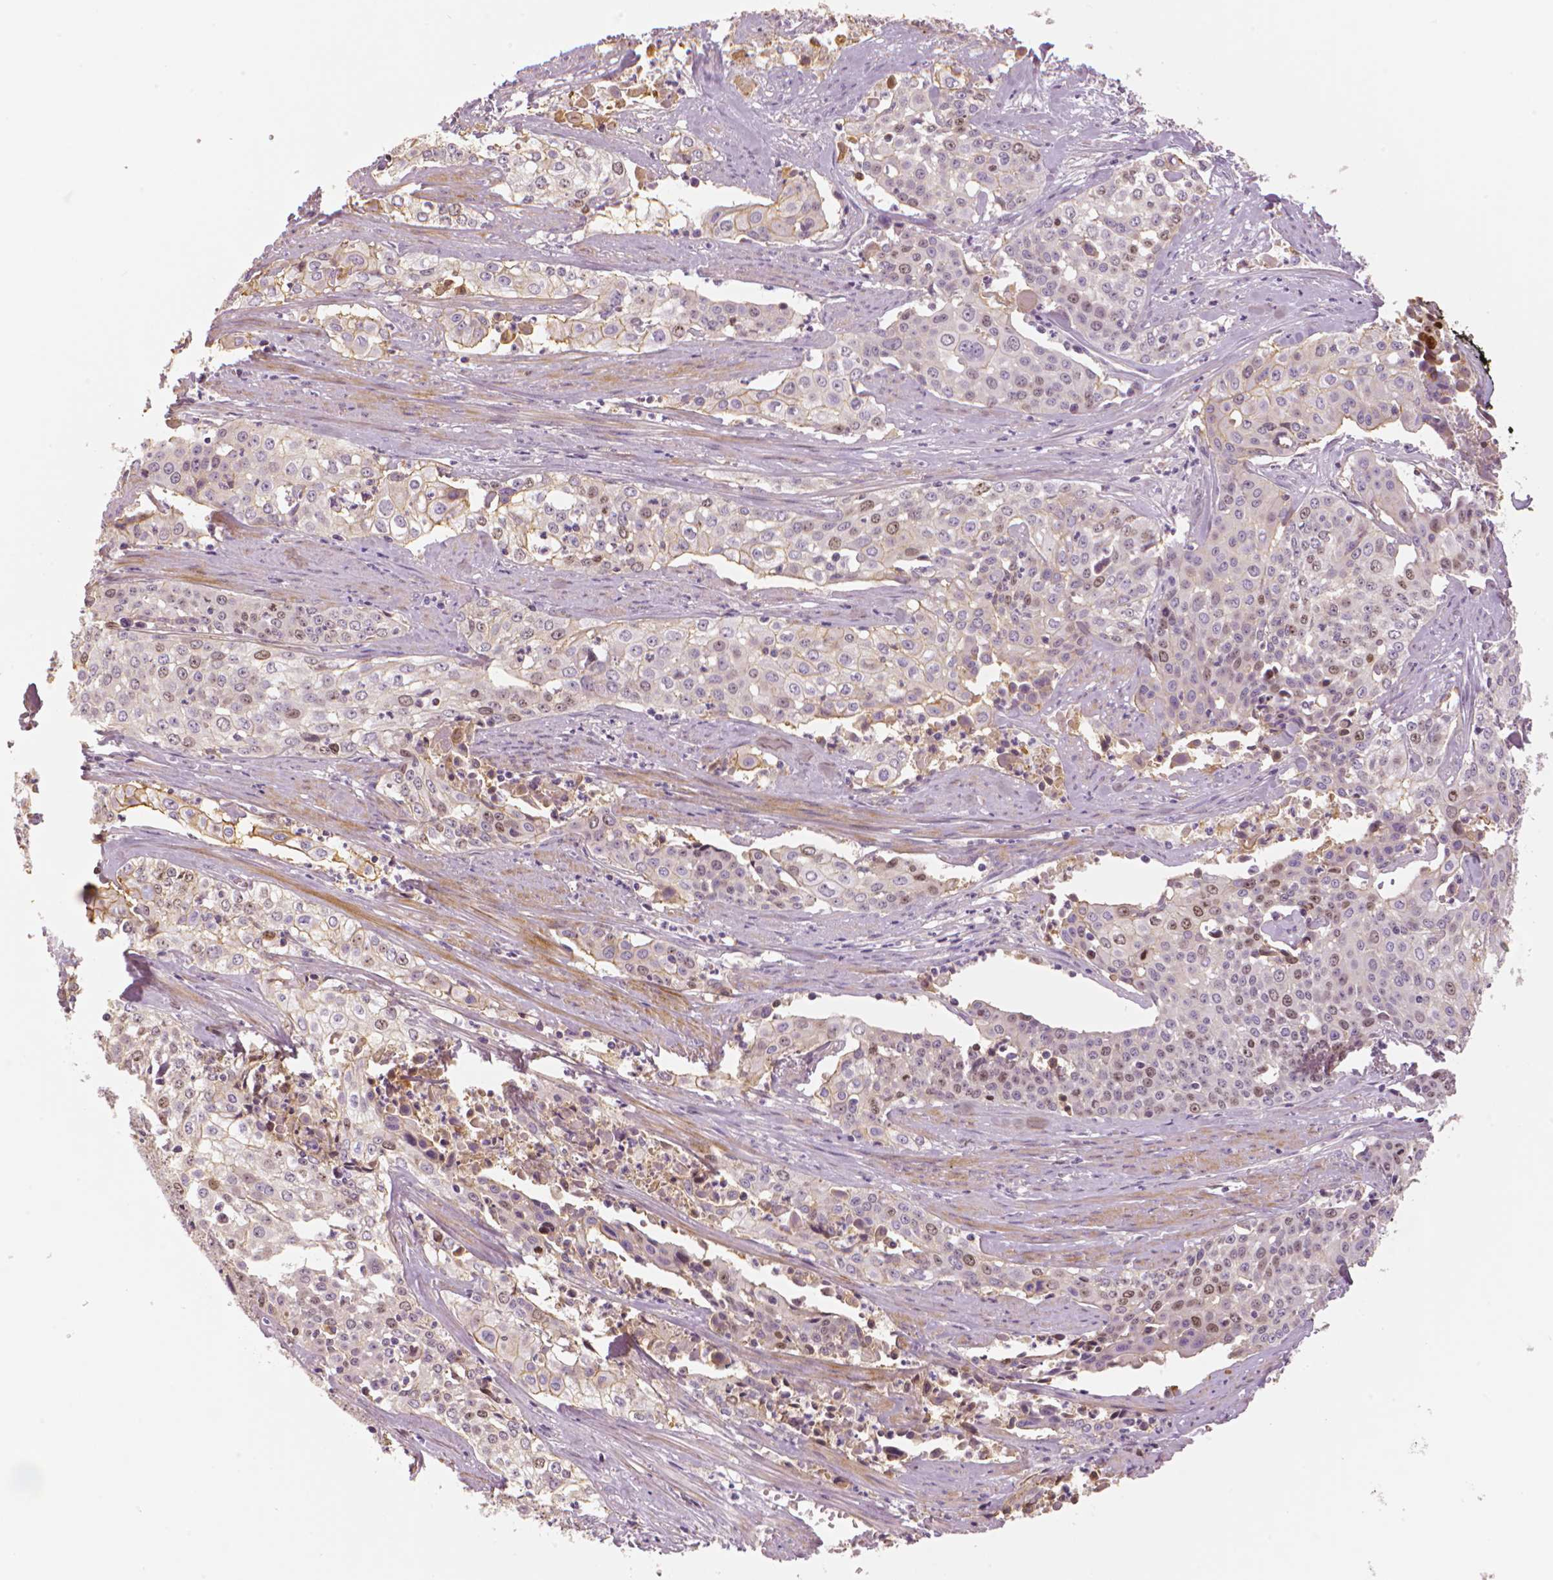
{"staining": {"intensity": "weak", "quantity": "<25%", "location": "nuclear"}, "tissue": "cervical cancer", "cell_type": "Tumor cells", "image_type": "cancer", "snomed": [{"axis": "morphology", "description": "Squamous cell carcinoma, NOS"}, {"axis": "topography", "description": "Cervix"}], "caption": "DAB (3,3'-diaminobenzidine) immunohistochemical staining of human squamous cell carcinoma (cervical) exhibits no significant expression in tumor cells. (Brightfield microscopy of DAB immunohistochemistry (IHC) at high magnification).", "gene": "MKI67", "patient": {"sex": "female", "age": 39}}